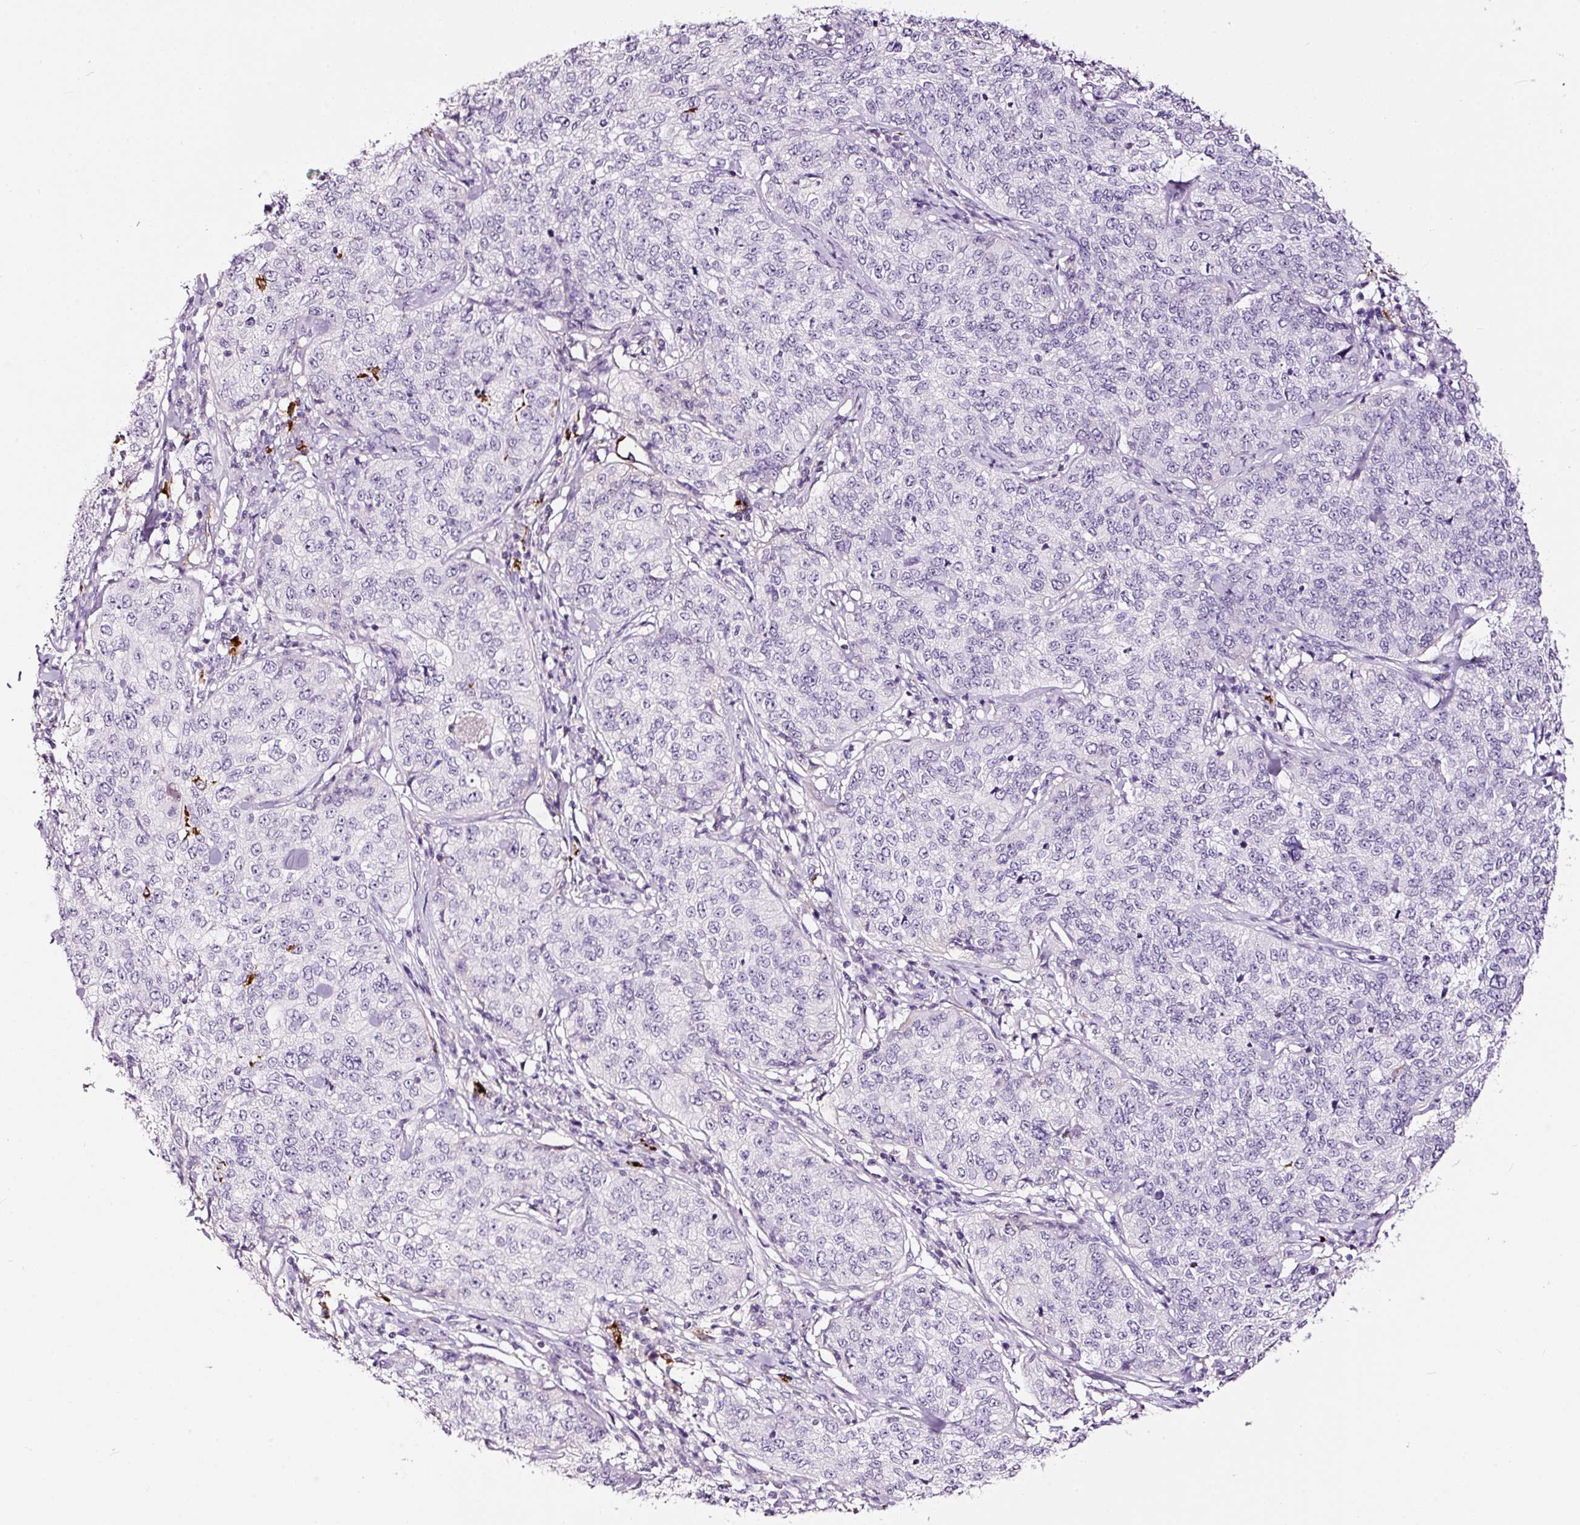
{"staining": {"intensity": "negative", "quantity": "none", "location": "none"}, "tissue": "cervical cancer", "cell_type": "Tumor cells", "image_type": "cancer", "snomed": [{"axis": "morphology", "description": "Squamous cell carcinoma, NOS"}, {"axis": "topography", "description": "Cervix"}], "caption": "Immunohistochemistry of cervical squamous cell carcinoma displays no staining in tumor cells.", "gene": "LAMP3", "patient": {"sex": "female", "age": 35}}